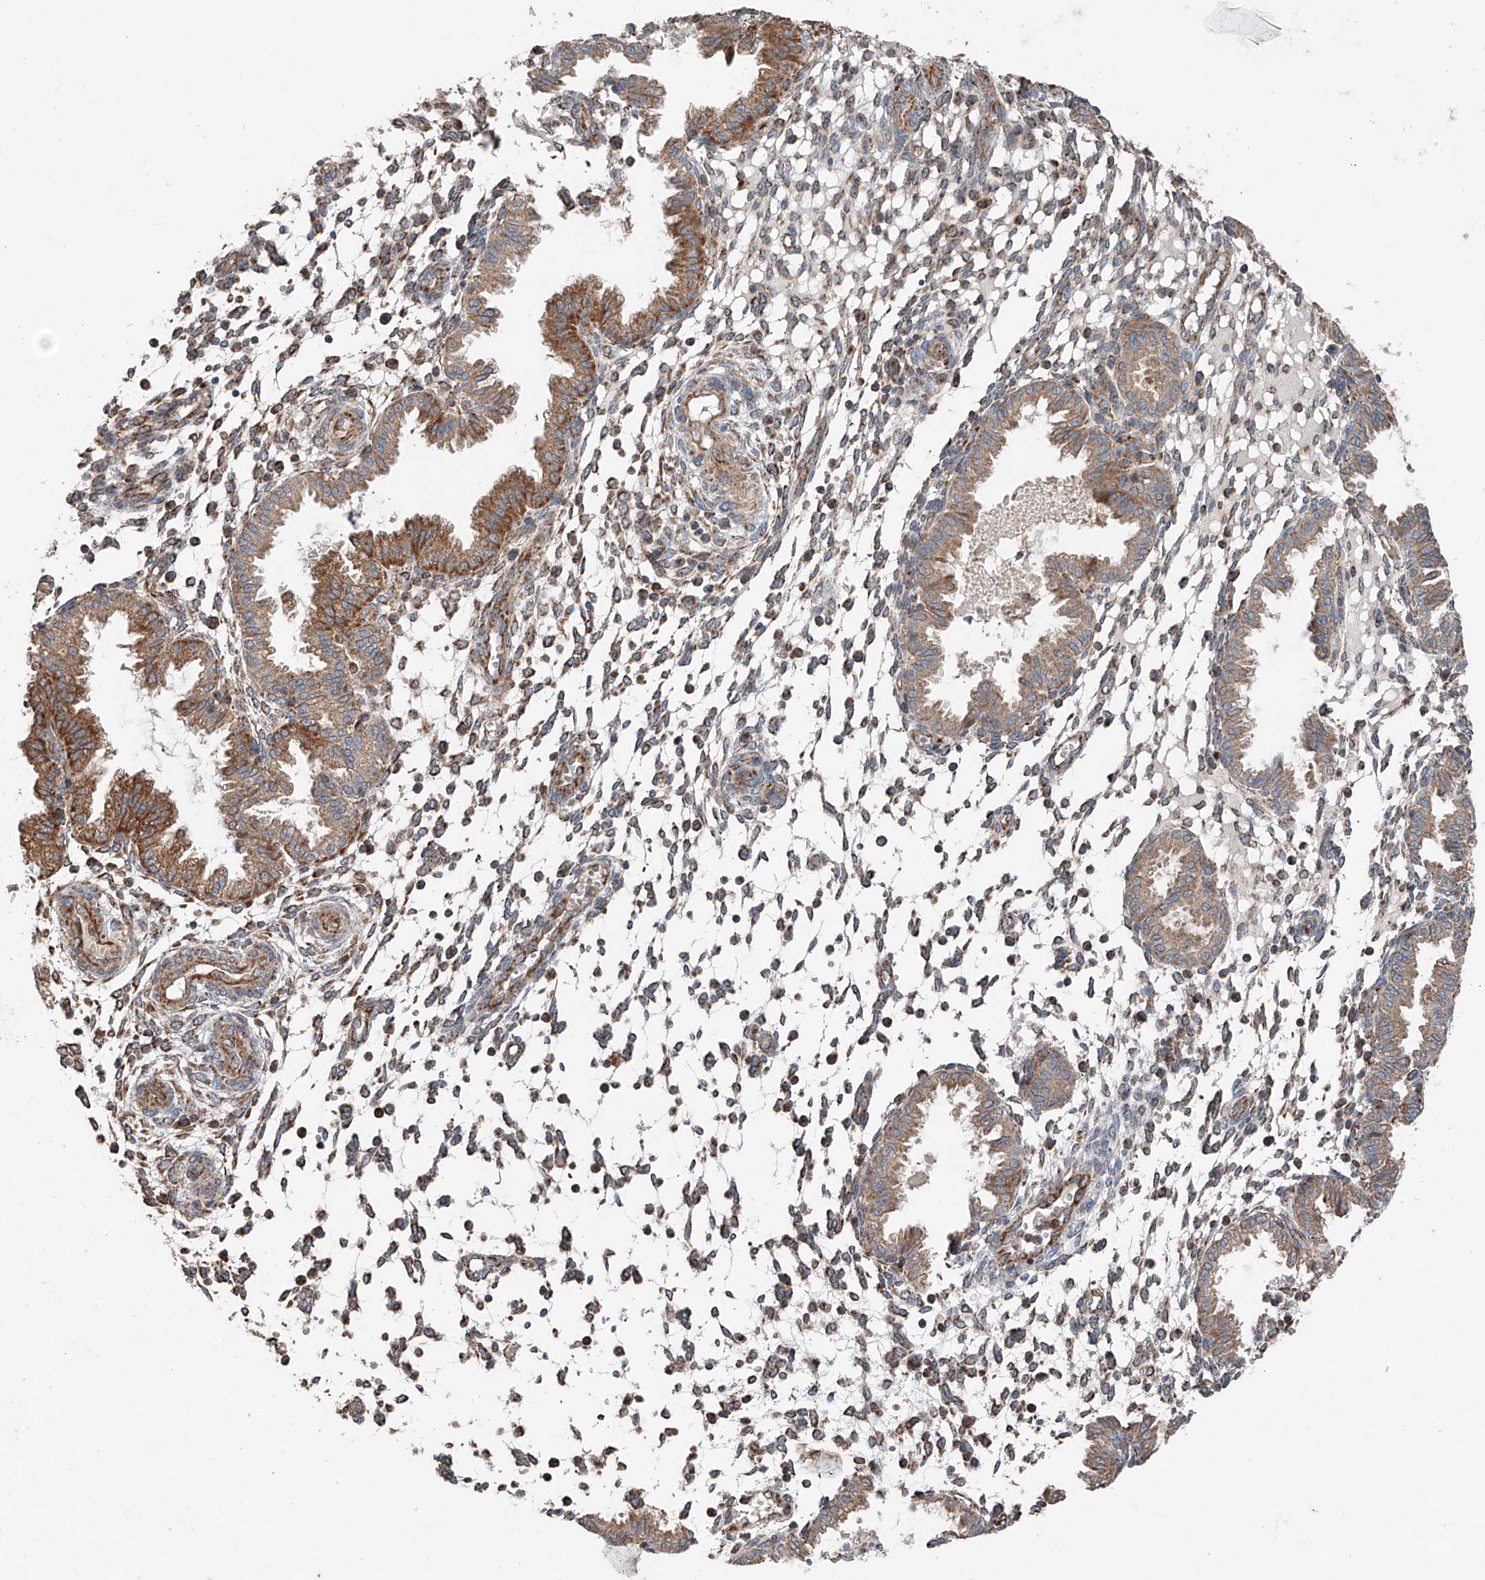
{"staining": {"intensity": "moderate", "quantity": "25%-75%", "location": "cytoplasmic/membranous"}, "tissue": "endometrium", "cell_type": "Cells in endometrial stroma", "image_type": "normal", "snomed": [{"axis": "morphology", "description": "Normal tissue, NOS"}, {"axis": "topography", "description": "Endometrium"}], "caption": "An immunohistochemistry (IHC) histopathology image of benign tissue is shown. Protein staining in brown shows moderate cytoplasmic/membranous positivity in endometrium within cells in endometrial stroma.", "gene": "AP4B1", "patient": {"sex": "female", "age": 33}}